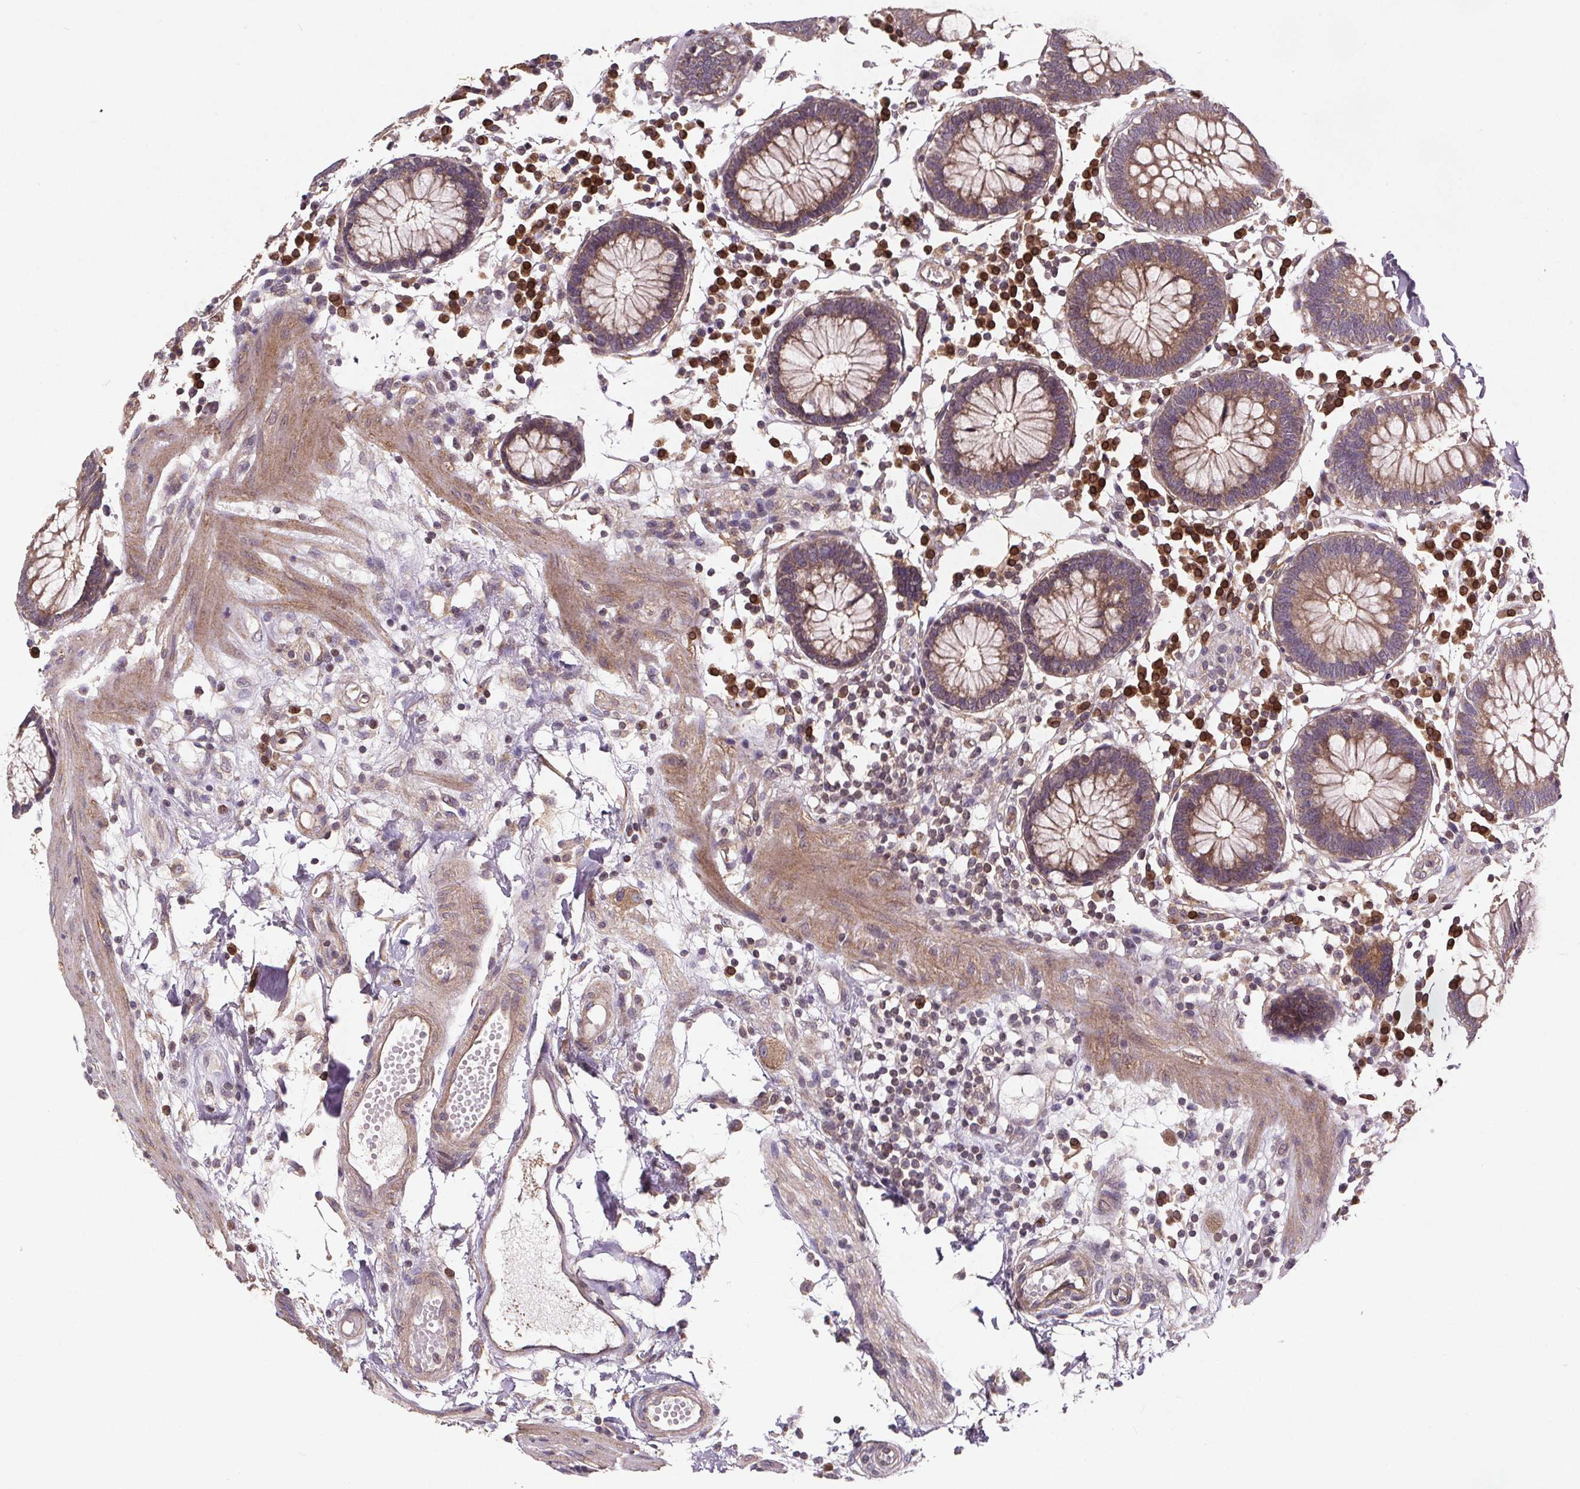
{"staining": {"intensity": "strong", "quantity": "25%-75%", "location": "cytoplasmic/membranous"}, "tissue": "colon", "cell_type": "Endothelial cells", "image_type": "normal", "snomed": [{"axis": "morphology", "description": "Normal tissue, NOS"}, {"axis": "morphology", "description": "Adenocarcinoma, NOS"}, {"axis": "topography", "description": "Colon"}], "caption": "IHC micrograph of benign colon: colon stained using IHC exhibits high levels of strong protein expression localized specifically in the cytoplasmic/membranous of endothelial cells, appearing as a cytoplasmic/membranous brown color.", "gene": "STRN3", "patient": {"sex": "male", "age": 83}}